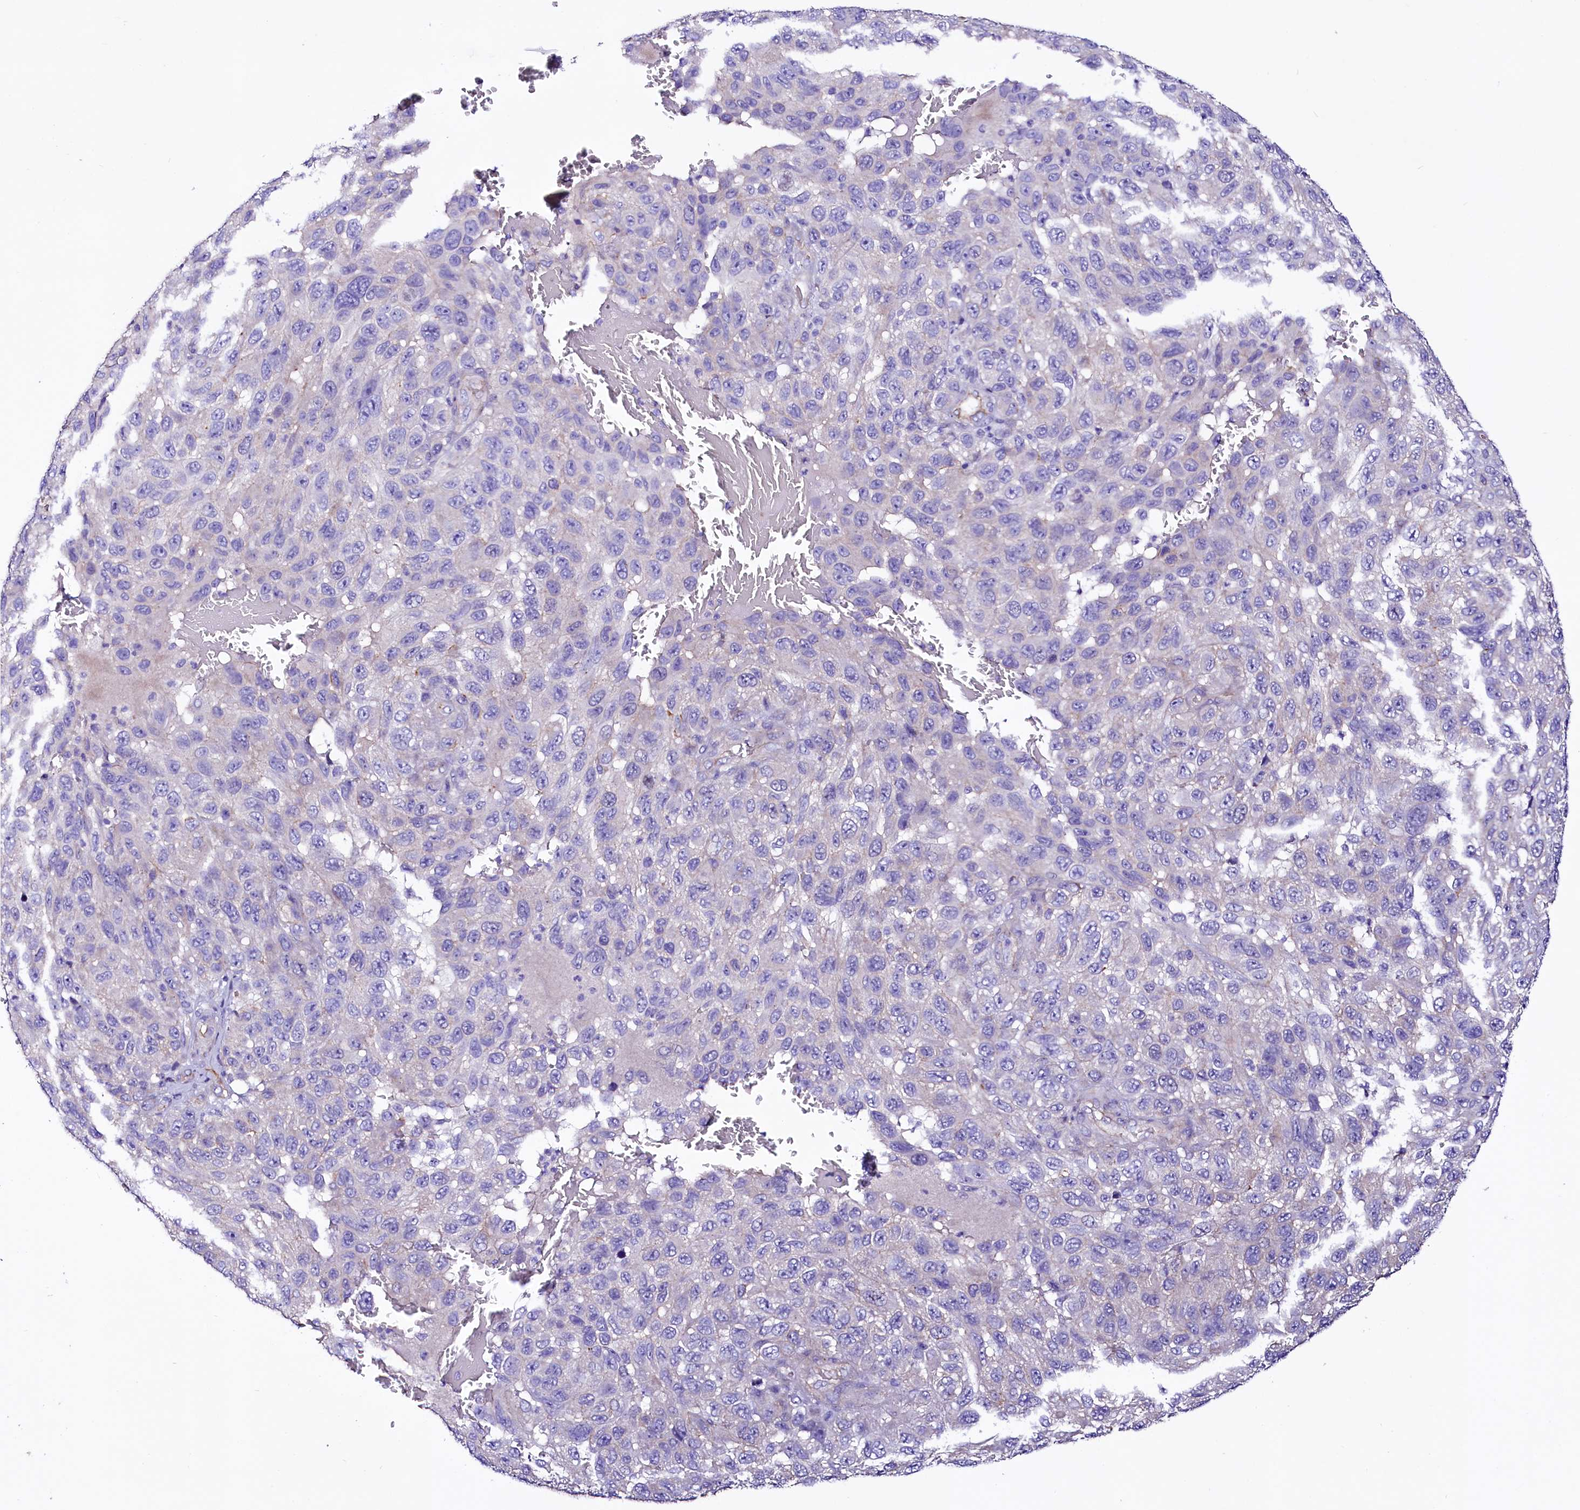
{"staining": {"intensity": "negative", "quantity": "none", "location": "none"}, "tissue": "melanoma", "cell_type": "Tumor cells", "image_type": "cancer", "snomed": [{"axis": "morphology", "description": "Normal tissue, NOS"}, {"axis": "morphology", "description": "Malignant melanoma, NOS"}, {"axis": "topography", "description": "Skin"}], "caption": "Tumor cells show no significant positivity in melanoma.", "gene": "SLF1", "patient": {"sex": "female", "age": 96}}